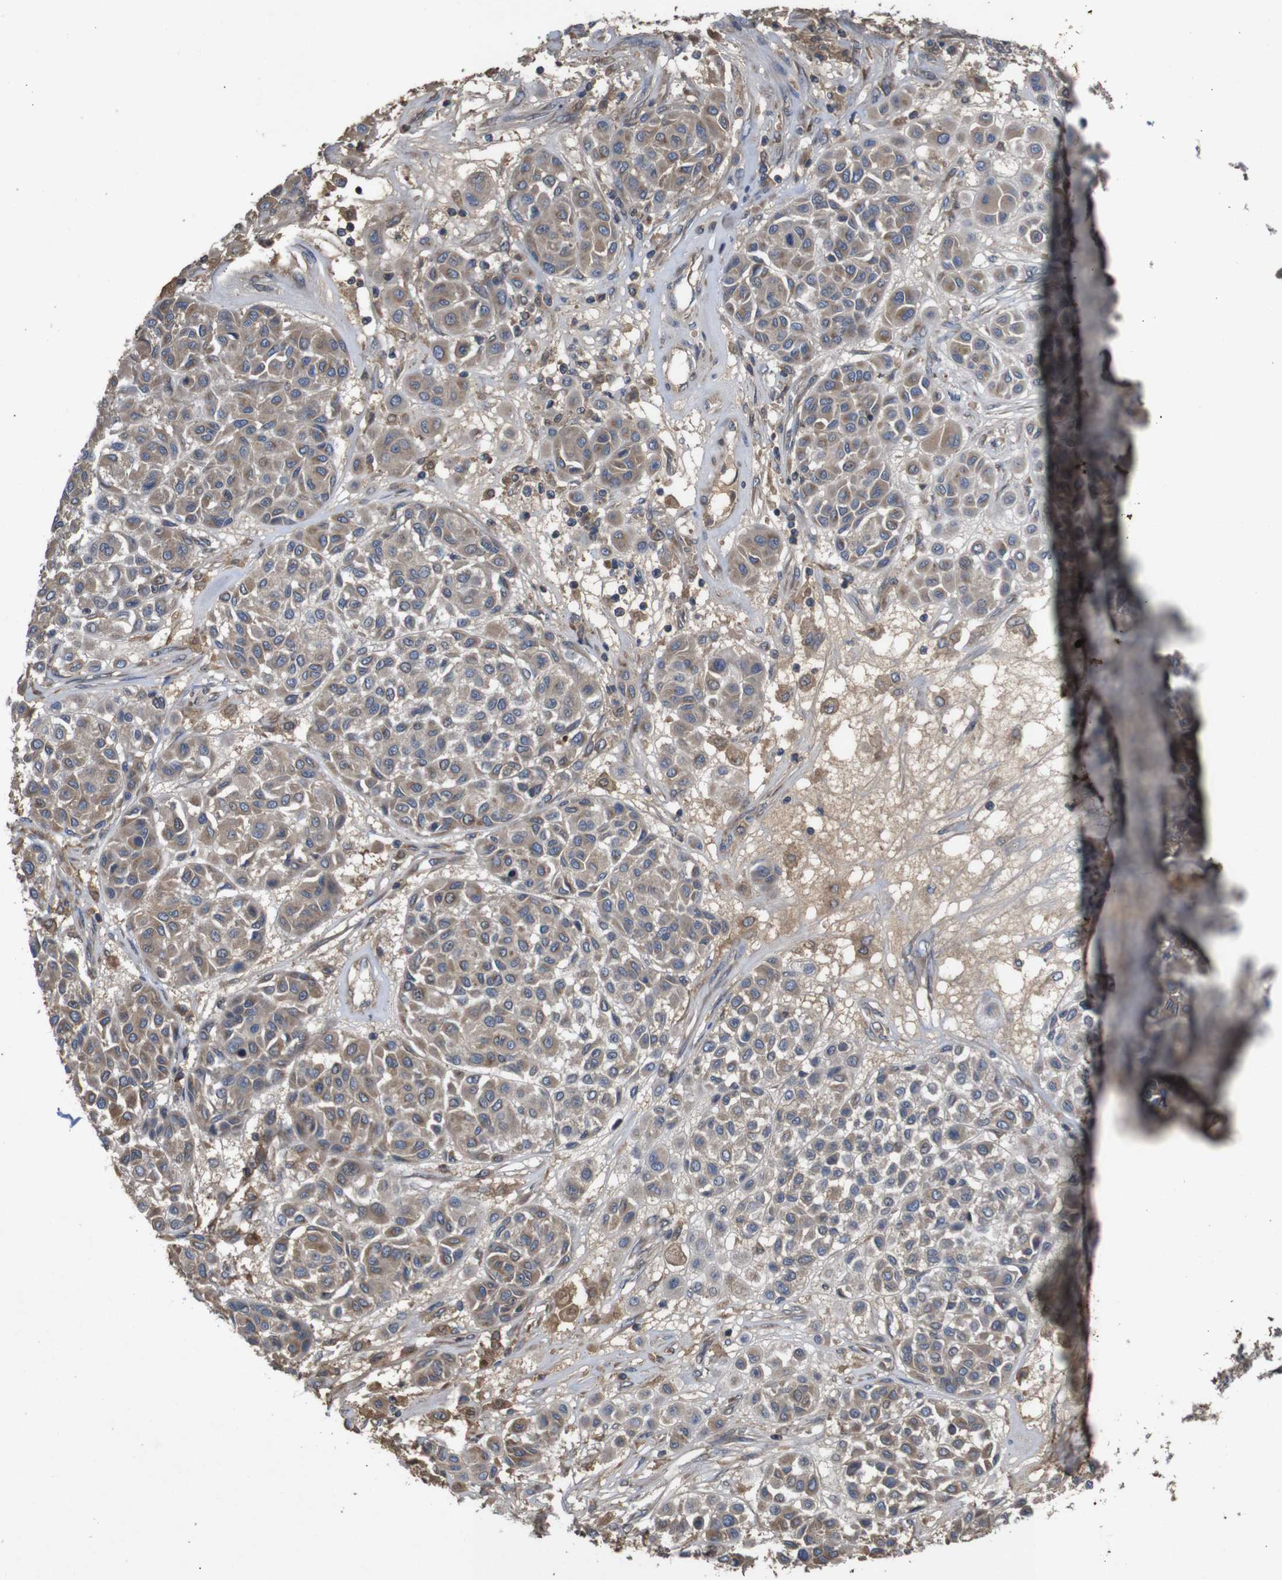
{"staining": {"intensity": "weak", "quantity": ">75%", "location": "cytoplasmic/membranous"}, "tissue": "melanoma", "cell_type": "Tumor cells", "image_type": "cancer", "snomed": [{"axis": "morphology", "description": "Malignant melanoma, Metastatic site"}, {"axis": "topography", "description": "Soft tissue"}], "caption": "Malignant melanoma (metastatic site) was stained to show a protein in brown. There is low levels of weak cytoplasmic/membranous expression in approximately >75% of tumor cells.", "gene": "PTPN1", "patient": {"sex": "male", "age": 41}}